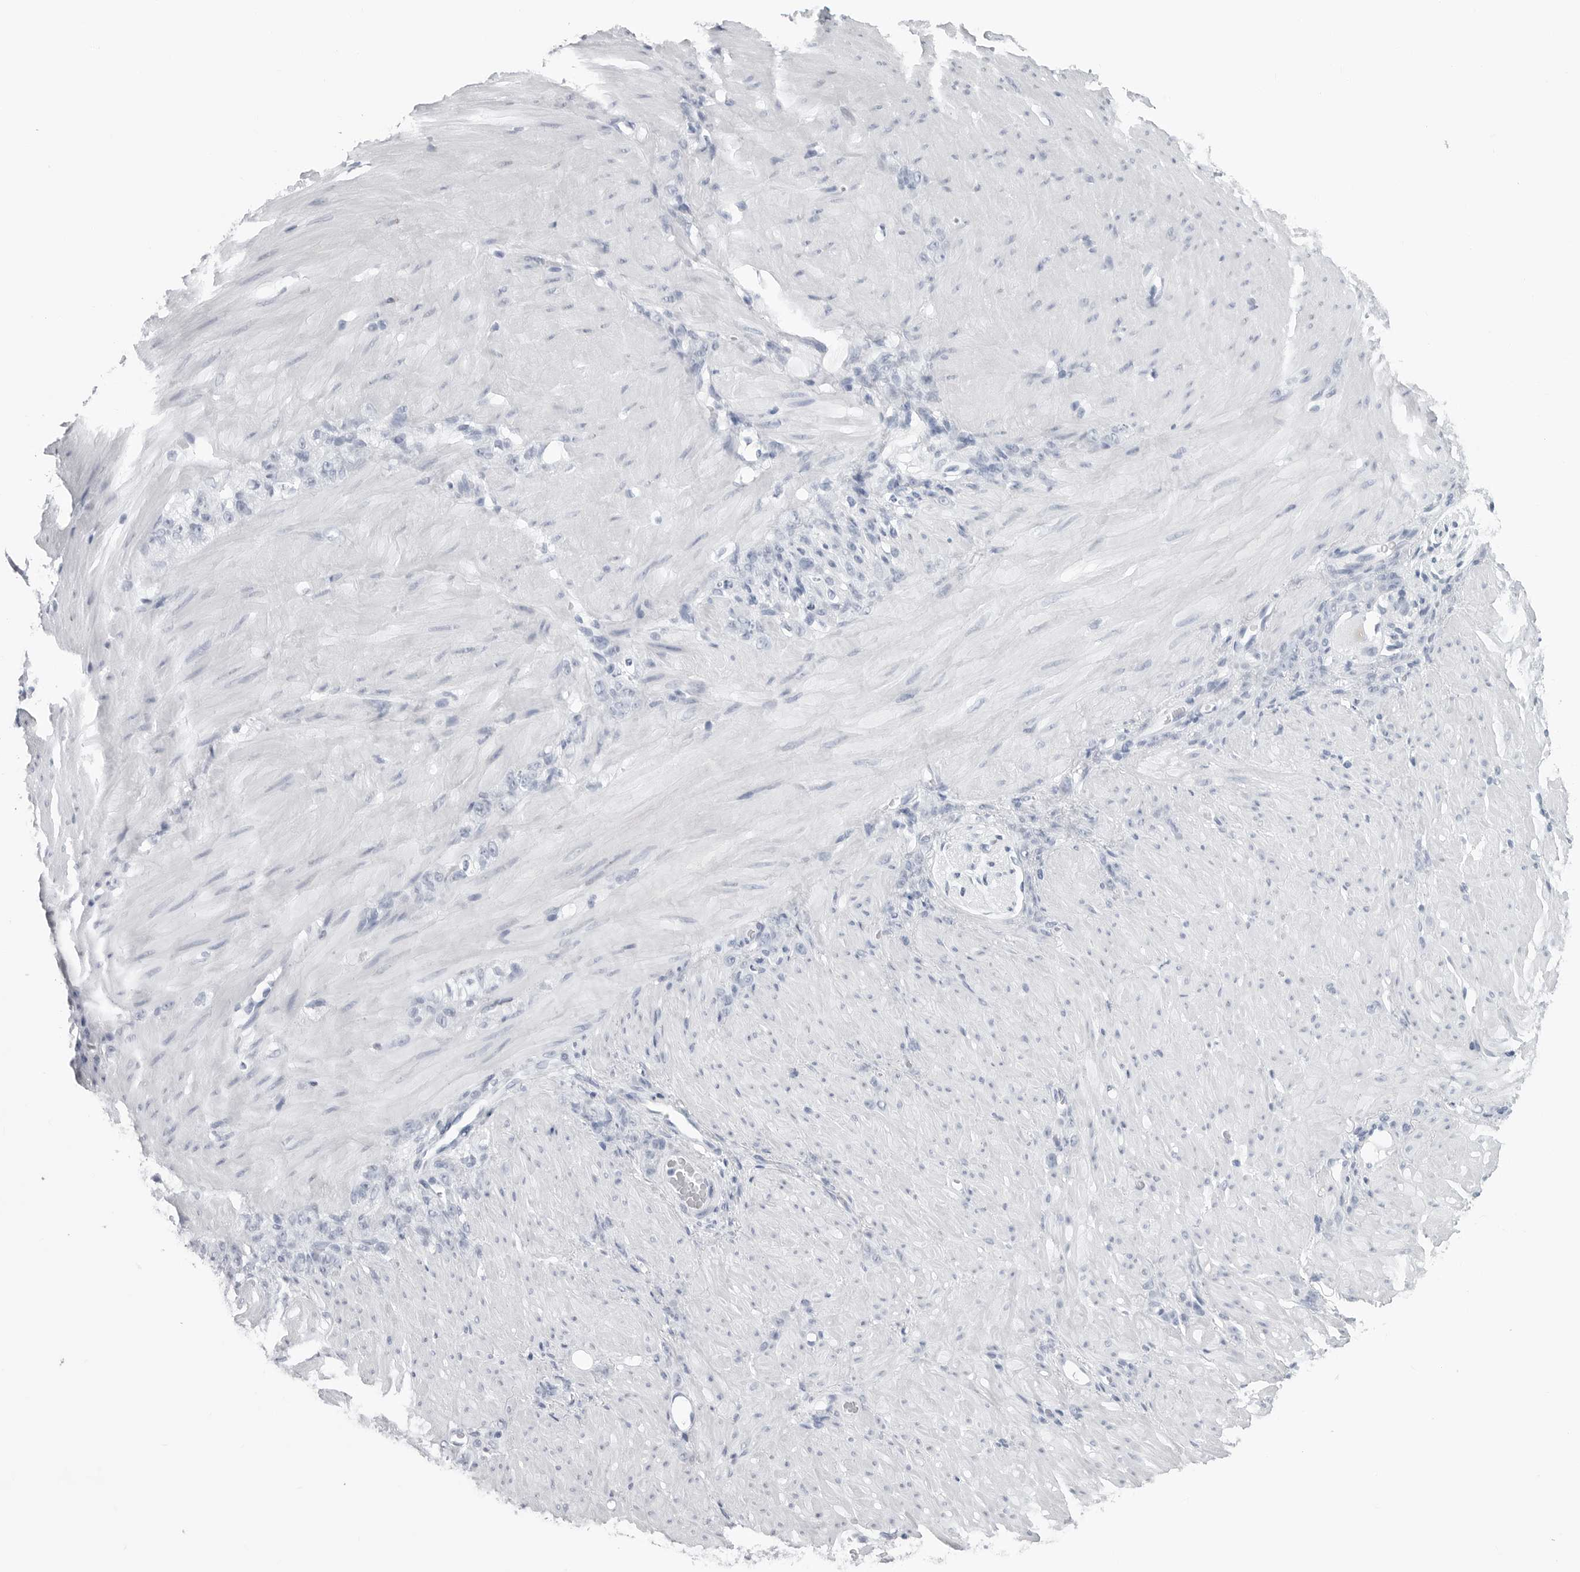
{"staining": {"intensity": "negative", "quantity": "none", "location": "none"}, "tissue": "stomach cancer", "cell_type": "Tumor cells", "image_type": "cancer", "snomed": [{"axis": "morphology", "description": "Normal tissue, NOS"}, {"axis": "morphology", "description": "Adenocarcinoma, NOS"}, {"axis": "topography", "description": "Stomach"}], "caption": "High power microscopy histopathology image of an IHC histopathology image of stomach cancer (adenocarcinoma), revealing no significant expression in tumor cells.", "gene": "CSH1", "patient": {"sex": "male", "age": 82}}